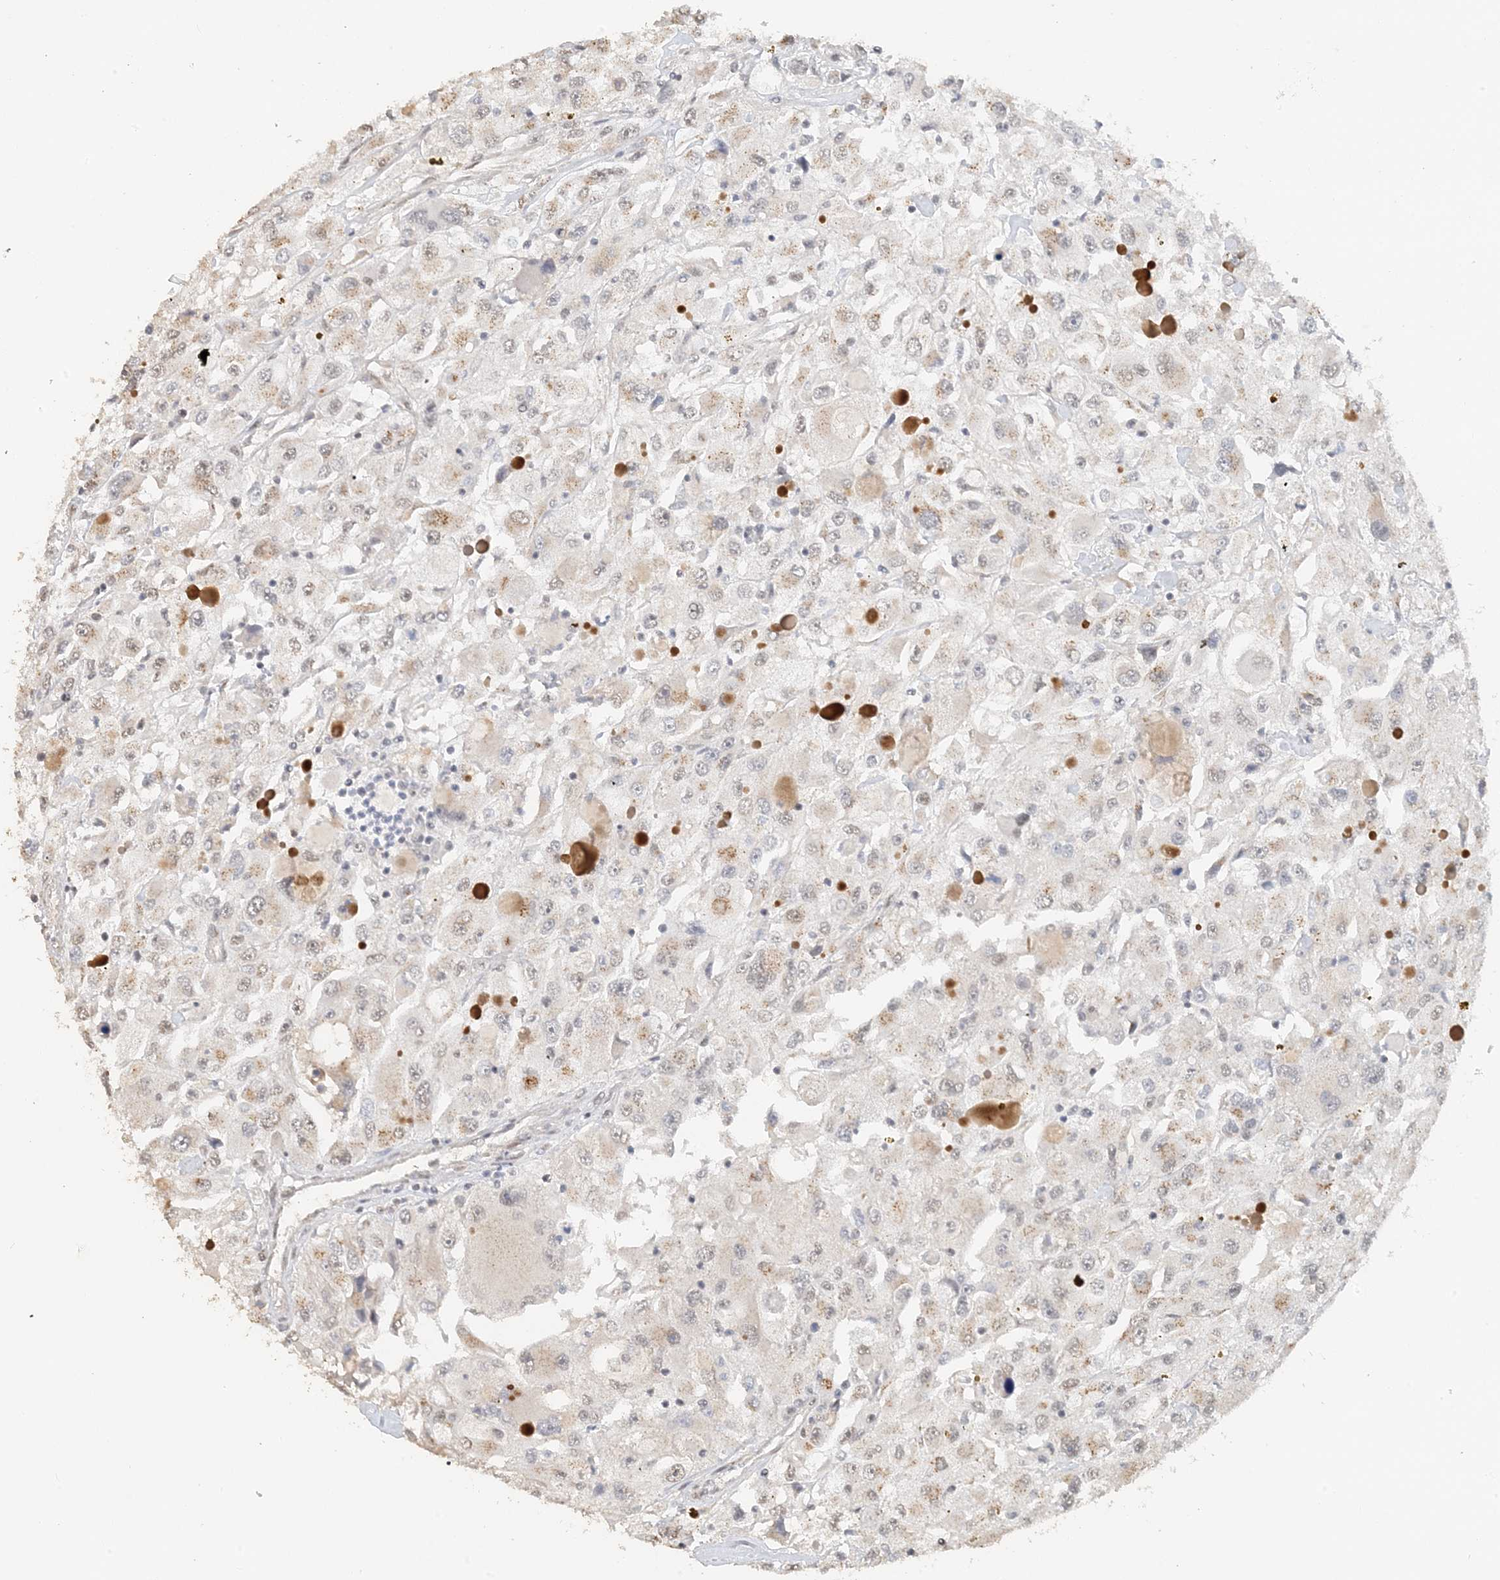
{"staining": {"intensity": "weak", "quantity": "<25%", "location": "cytoplasmic/membranous"}, "tissue": "renal cancer", "cell_type": "Tumor cells", "image_type": "cancer", "snomed": [{"axis": "morphology", "description": "Adenocarcinoma, NOS"}, {"axis": "topography", "description": "Kidney"}], "caption": "This is an immunohistochemistry image of human renal cancer (adenocarcinoma). There is no positivity in tumor cells.", "gene": "ZCCHC4", "patient": {"sex": "female", "age": 52}}